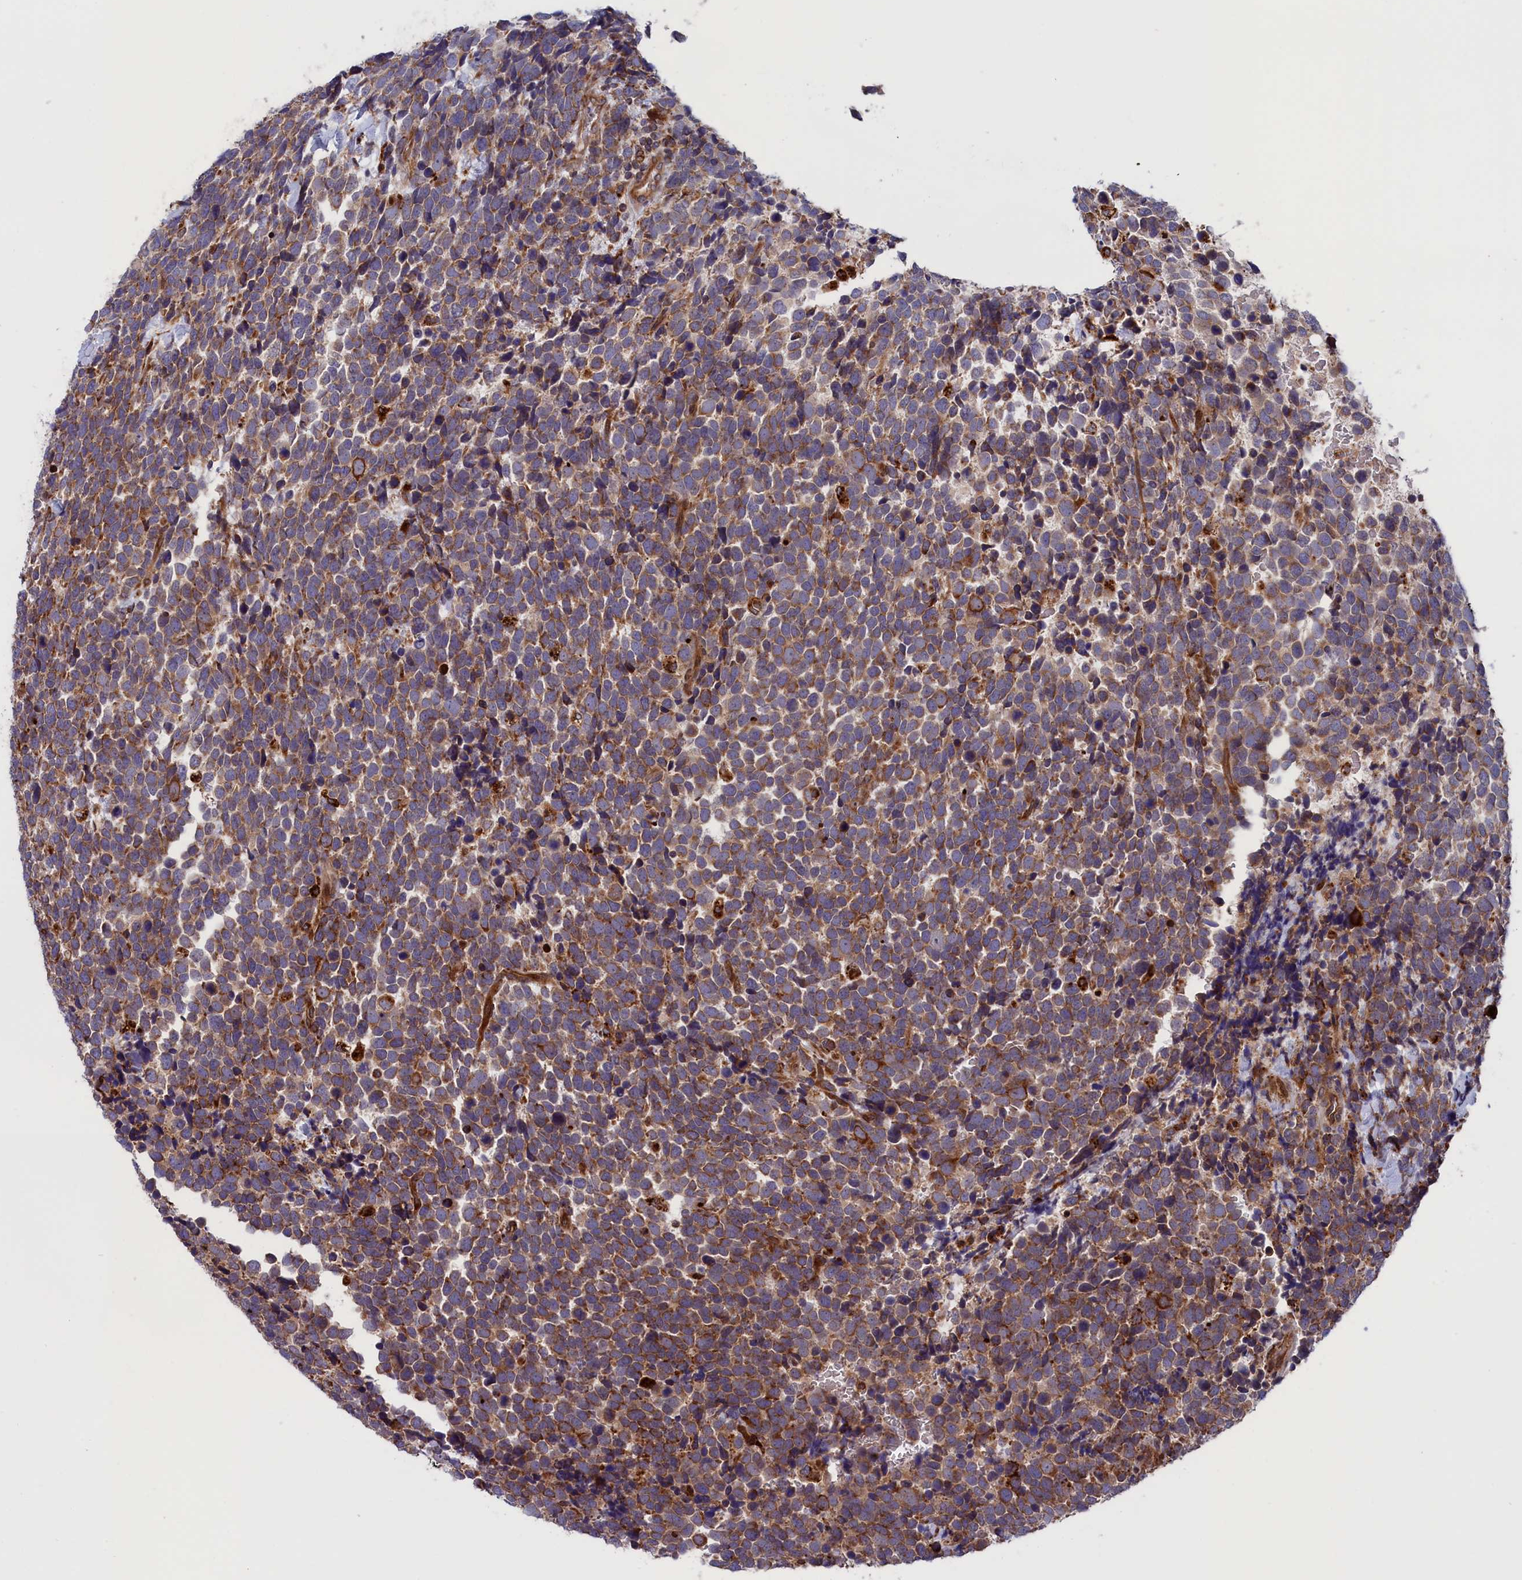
{"staining": {"intensity": "moderate", "quantity": ">75%", "location": "cytoplasmic/membranous"}, "tissue": "urothelial cancer", "cell_type": "Tumor cells", "image_type": "cancer", "snomed": [{"axis": "morphology", "description": "Urothelial carcinoma, High grade"}, {"axis": "topography", "description": "Urinary bladder"}], "caption": "IHC (DAB) staining of urothelial cancer exhibits moderate cytoplasmic/membranous protein positivity in about >75% of tumor cells.", "gene": "PLA2G4C", "patient": {"sex": "female", "age": 82}}